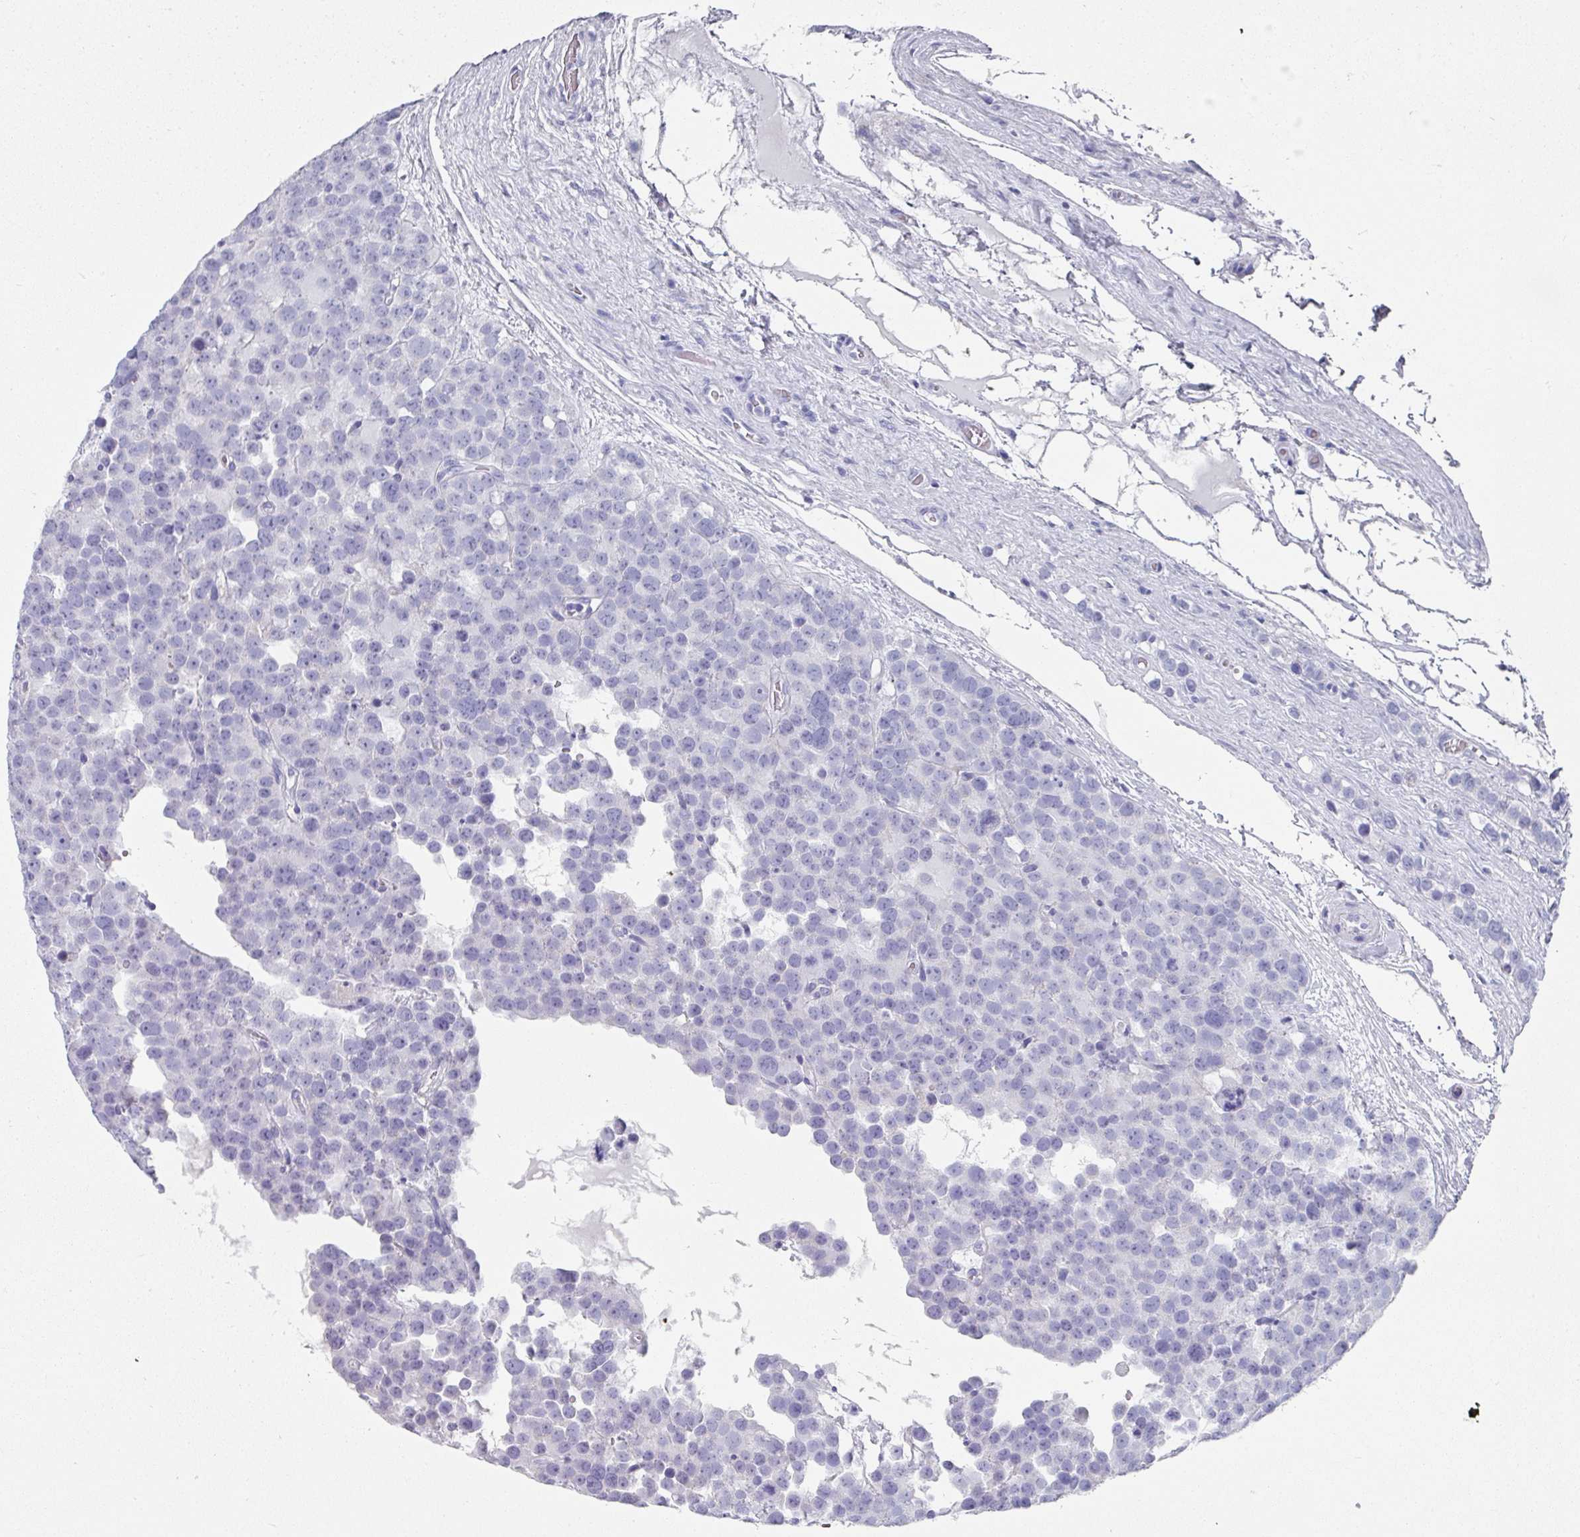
{"staining": {"intensity": "negative", "quantity": "none", "location": "none"}, "tissue": "testis cancer", "cell_type": "Tumor cells", "image_type": "cancer", "snomed": [{"axis": "morphology", "description": "Seminoma, NOS"}, {"axis": "topography", "description": "Testis"}], "caption": "This is an immunohistochemistry micrograph of human testis seminoma. There is no positivity in tumor cells.", "gene": "SETBP1", "patient": {"sex": "male", "age": 71}}